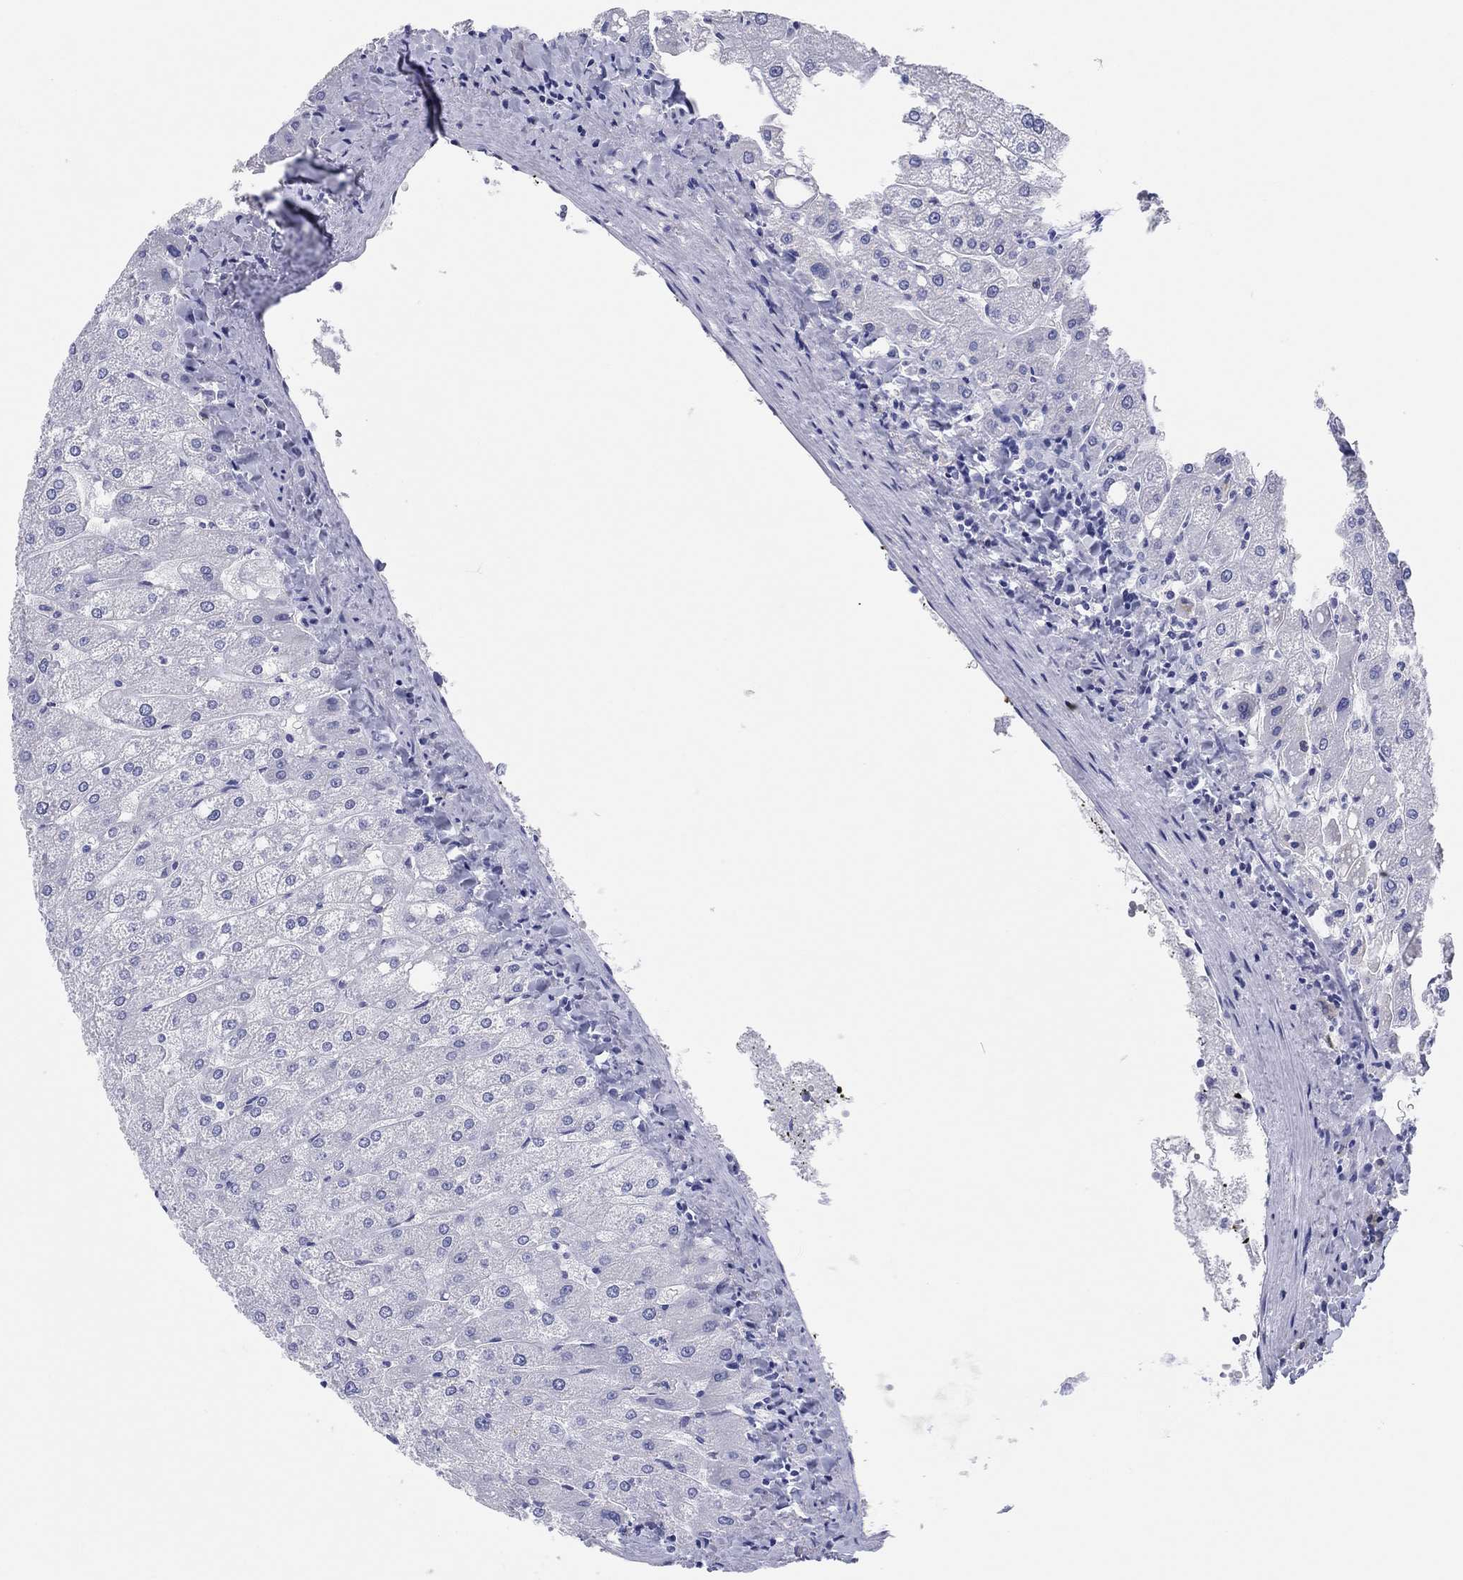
{"staining": {"intensity": "negative", "quantity": "none", "location": "none"}, "tissue": "liver", "cell_type": "Cholangiocytes", "image_type": "normal", "snomed": [{"axis": "morphology", "description": "Normal tissue, NOS"}, {"axis": "topography", "description": "Liver"}], "caption": "A histopathology image of liver stained for a protein reveals no brown staining in cholangiocytes.", "gene": "ERICH3", "patient": {"sex": "male", "age": 67}}